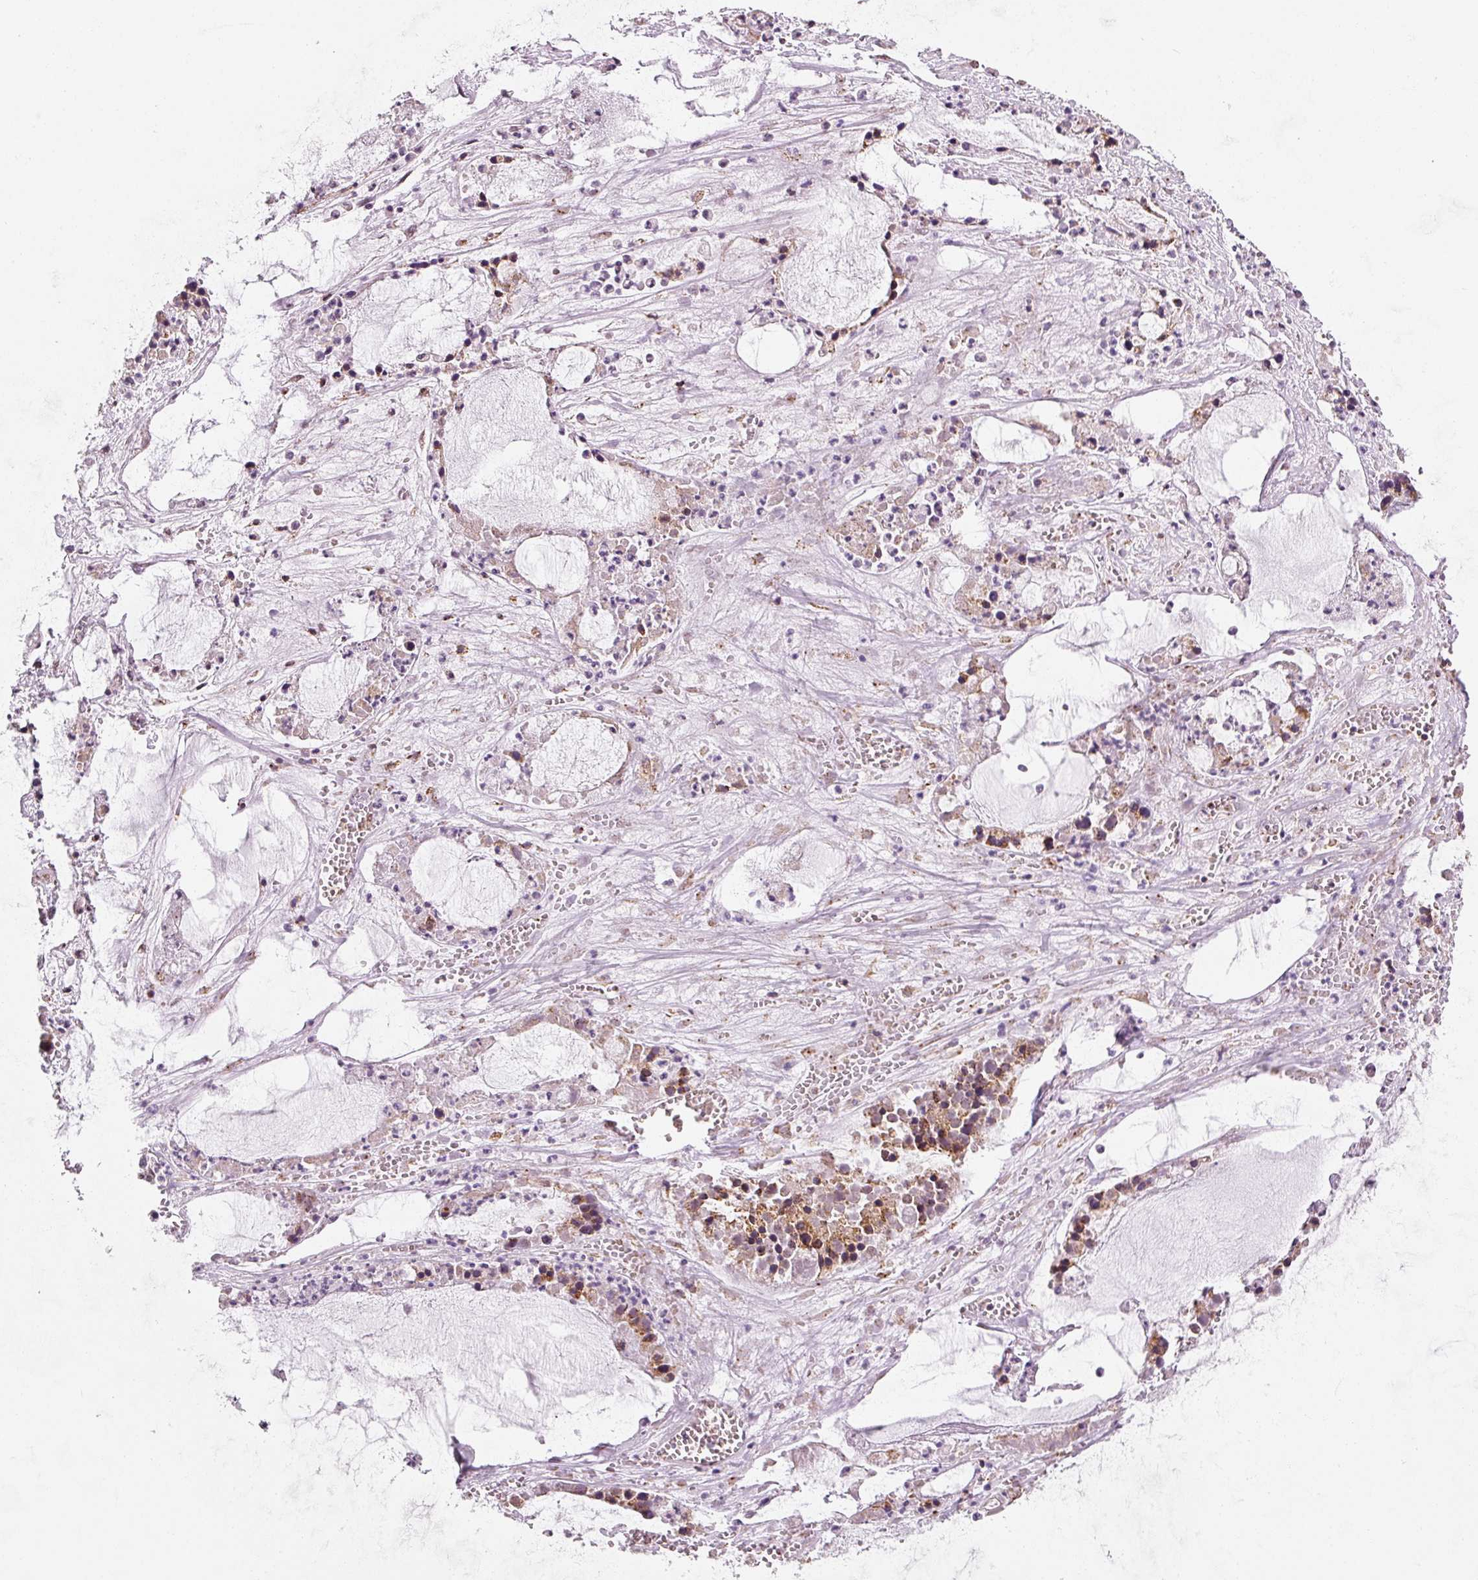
{"staining": {"intensity": "moderate", "quantity": "25%-75%", "location": "cytoplasmic/membranous,nuclear"}, "tissue": "ovarian cancer", "cell_type": "Tumor cells", "image_type": "cancer", "snomed": [{"axis": "morphology", "description": "Cystadenocarcinoma, mucinous, NOS"}, {"axis": "topography", "description": "Ovary"}], "caption": "High-power microscopy captured an IHC photomicrograph of ovarian cancer, revealing moderate cytoplasmic/membranous and nuclear staining in about 25%-75% of tumor cells.", "gene": "ZNF460", "patient": {"sex": "female", "age": 63}}